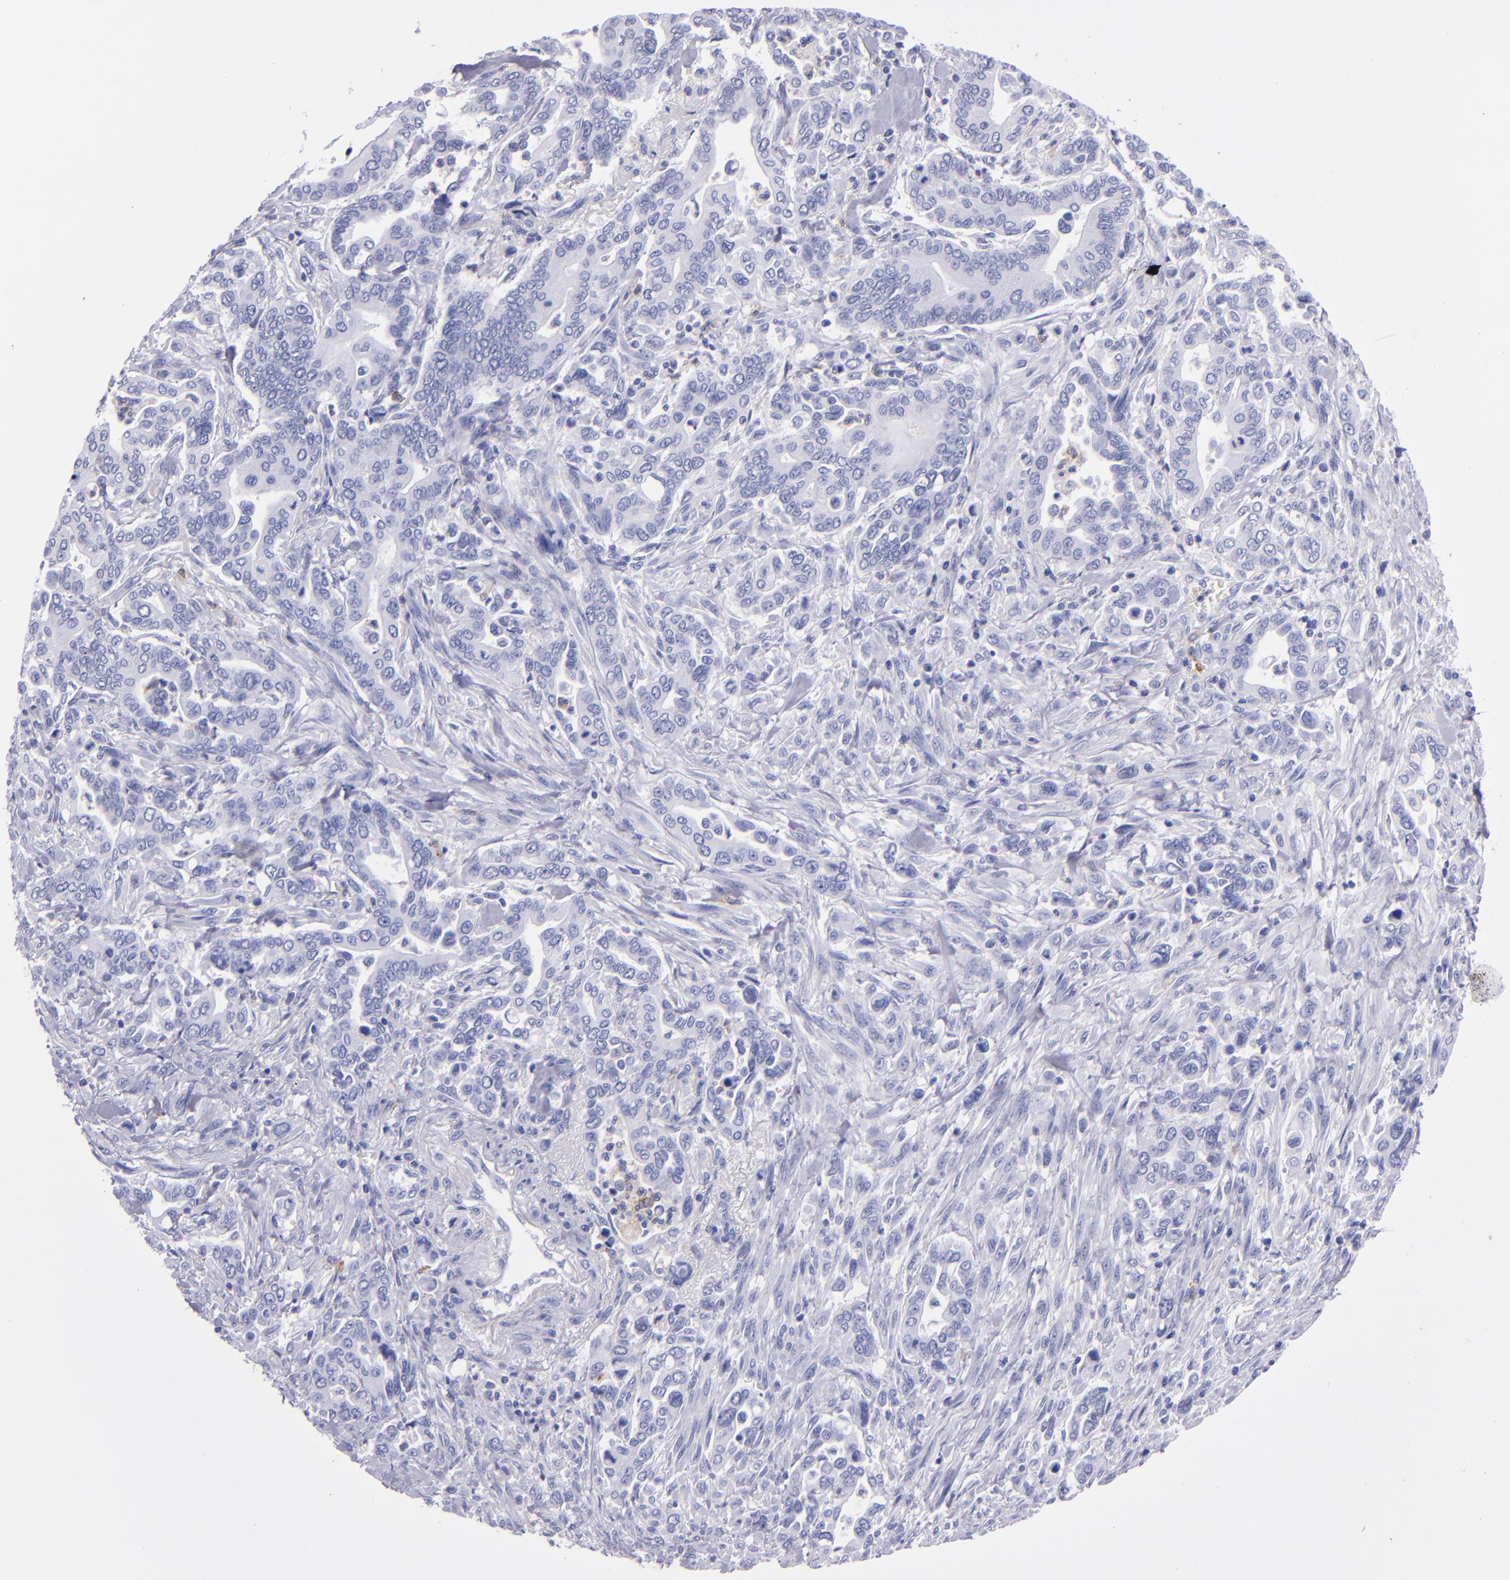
{"staining": {"intensity": "negative", "quantity": "none", "location": "none"}, "tissue": "pancreatic cancer", "cell_type": "Tumor cells", "image_type": "cancer", "snomed": [{"axis": "morphology", "description": "Adenocarcinoma, NOS"}, {"axis": "topography", "description": "Pancreas"}], "caption": "High power microscopy histopathology image of an immunohistochemistry (IHC) micrograph of pancreatic cancer (adenocarcinoma), revealing no significant expression in tumor cells.", "gene": "CR1", "patient": {"sex": "female", "age": 57}}